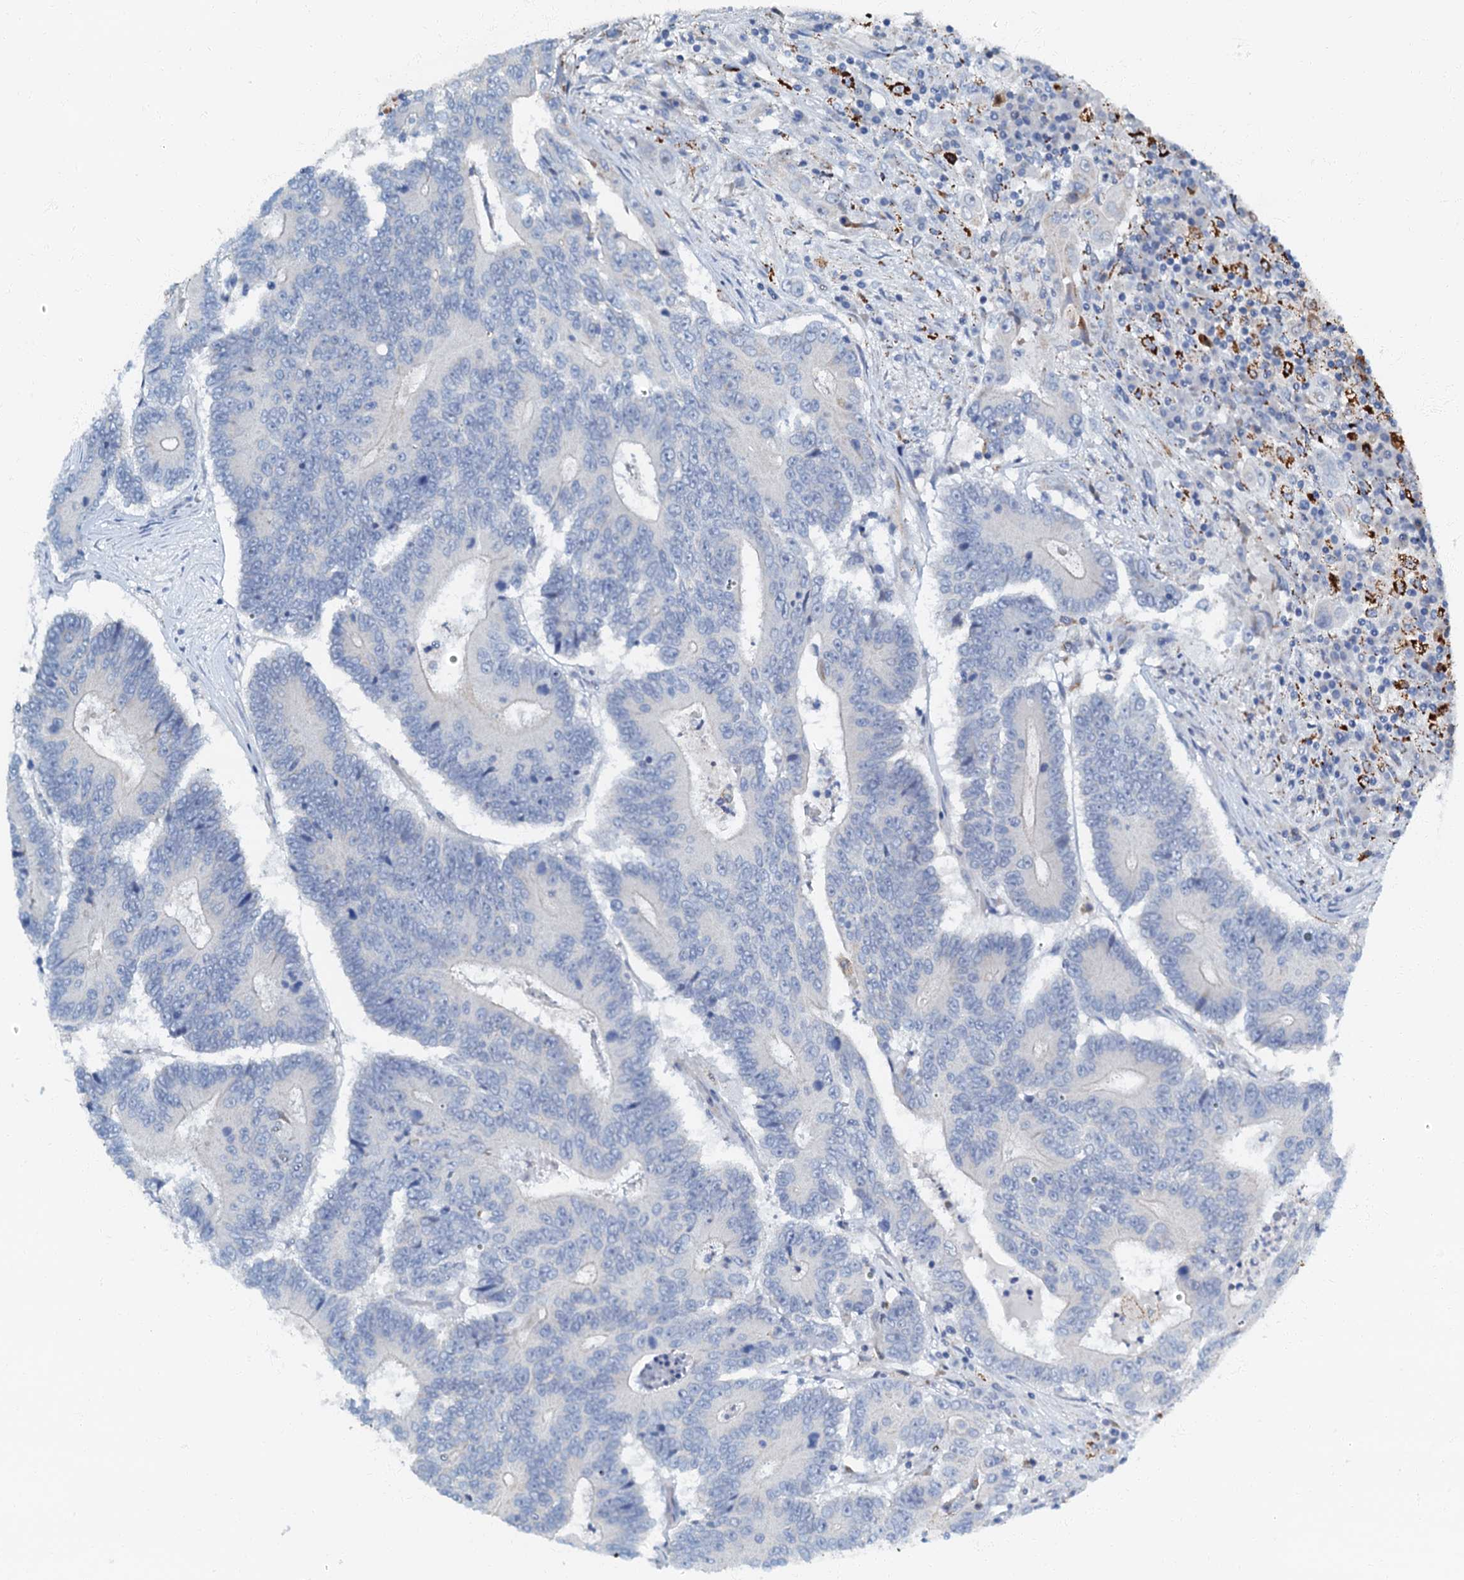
{"staining": {"intensity": "negative", "quantity": "none", "location": "none"}, "tissue": "colorectal cancer", "cell_type": "Tumor cells", "image_type": "cancer", "snomed": [{"axis": "morphology", "description": "Adenocarcinoma, NOS"}, {"axis": "topography", "description": "Colon"}], "caption": "Tumor cells are negative for protein expression in human colorectal cancer (adenocarcinoma).", "gene": "OLAH", "patient": {"sex": "male", "age": 83}}